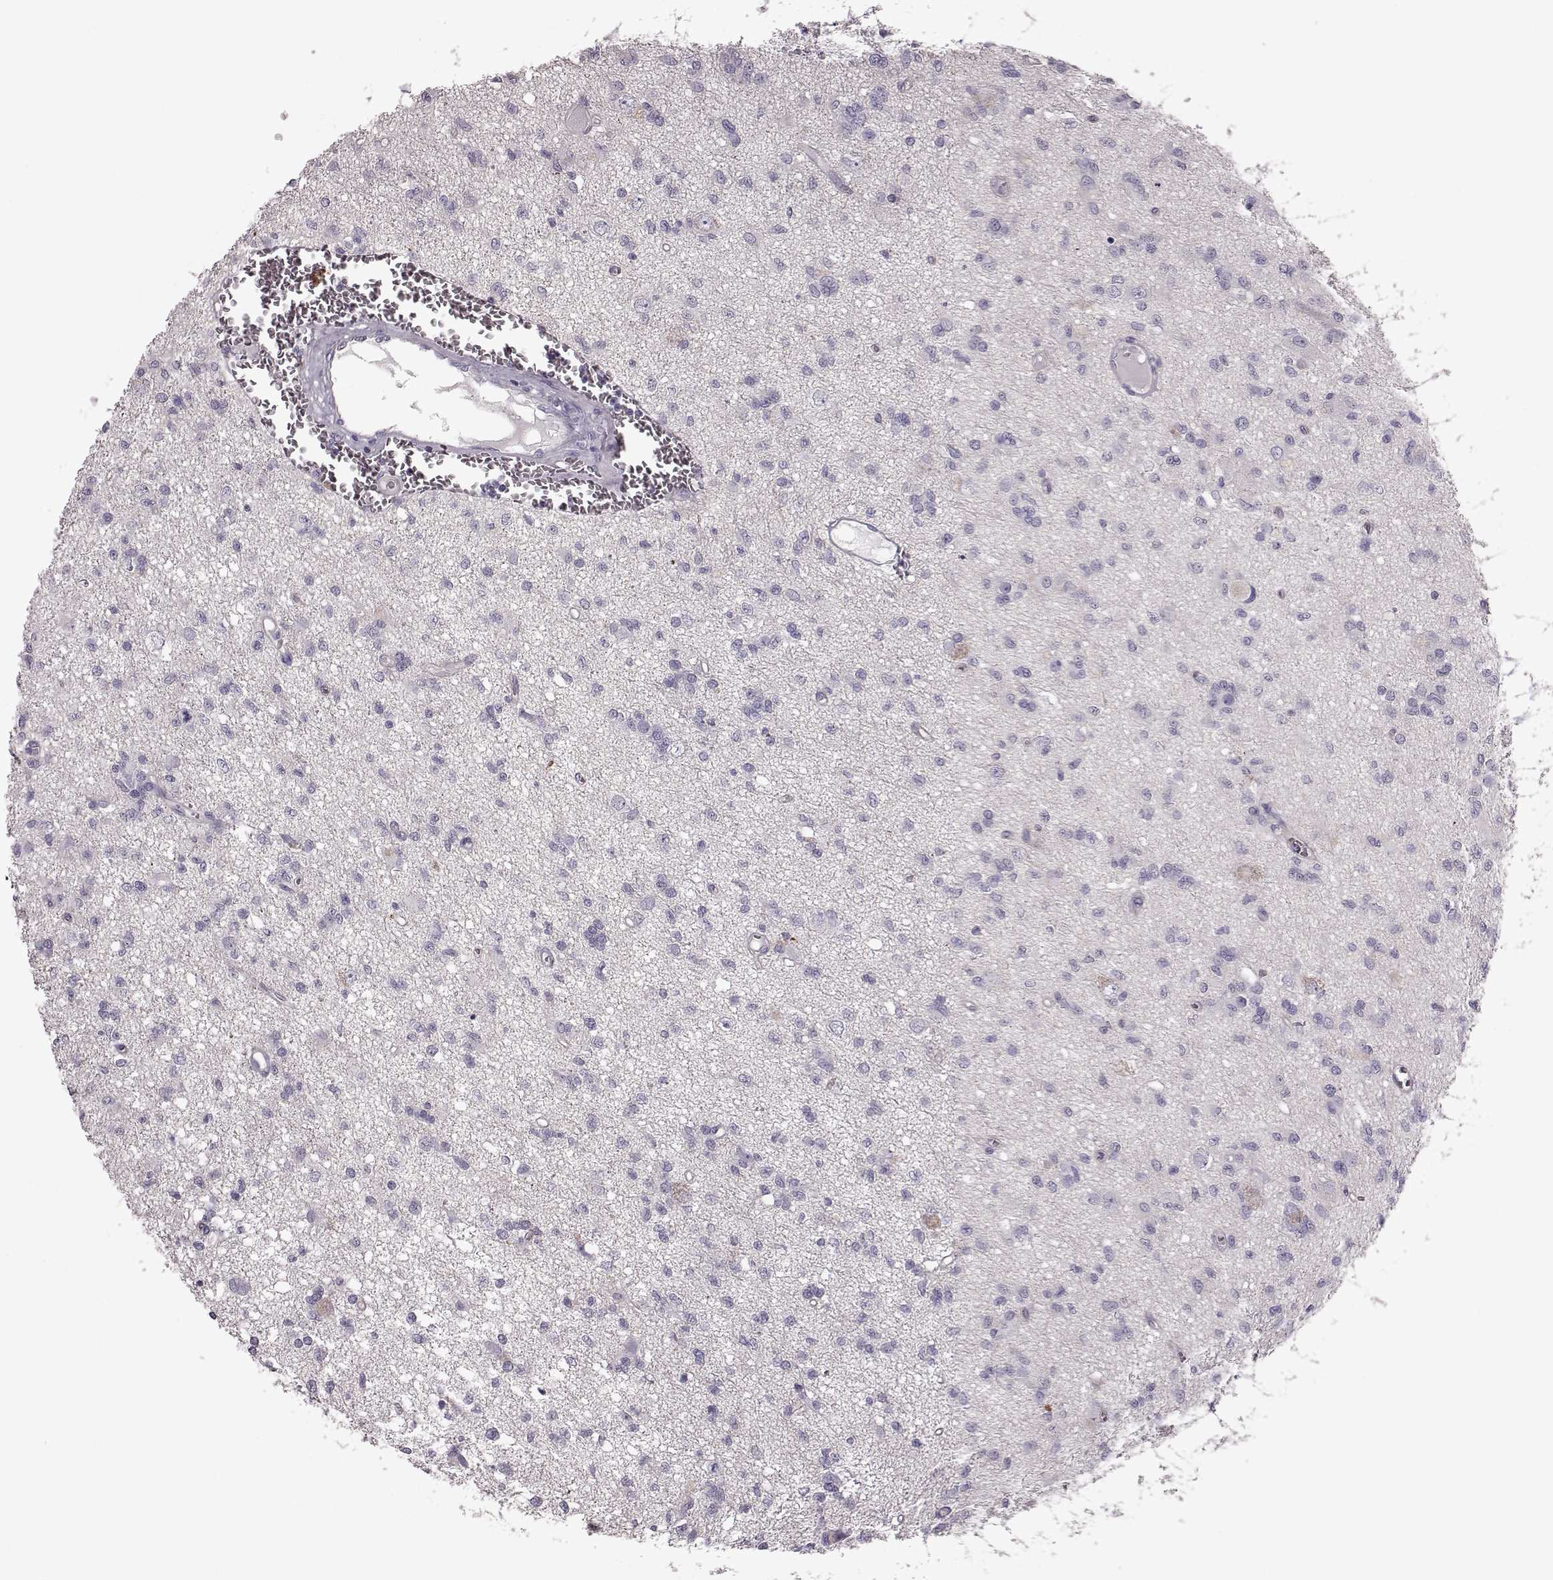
{"staining": {"intensity": "negative", "quantity": "none", "location": "none"}, "tissue": "glioma", "cell_type": "Tumor cells", "image_type": "cancer", "snomed": [{"axis": "morphology", "description": "Glioma, malignant, Low grade"}, {"axis": "topography", "description": "Brain"}], "caption": "Photomicrograph shows no significant protein positivity in tumor cells of glioma.", "gene": "SNTG1", "patient": {"sex": "male", "age": 64}}